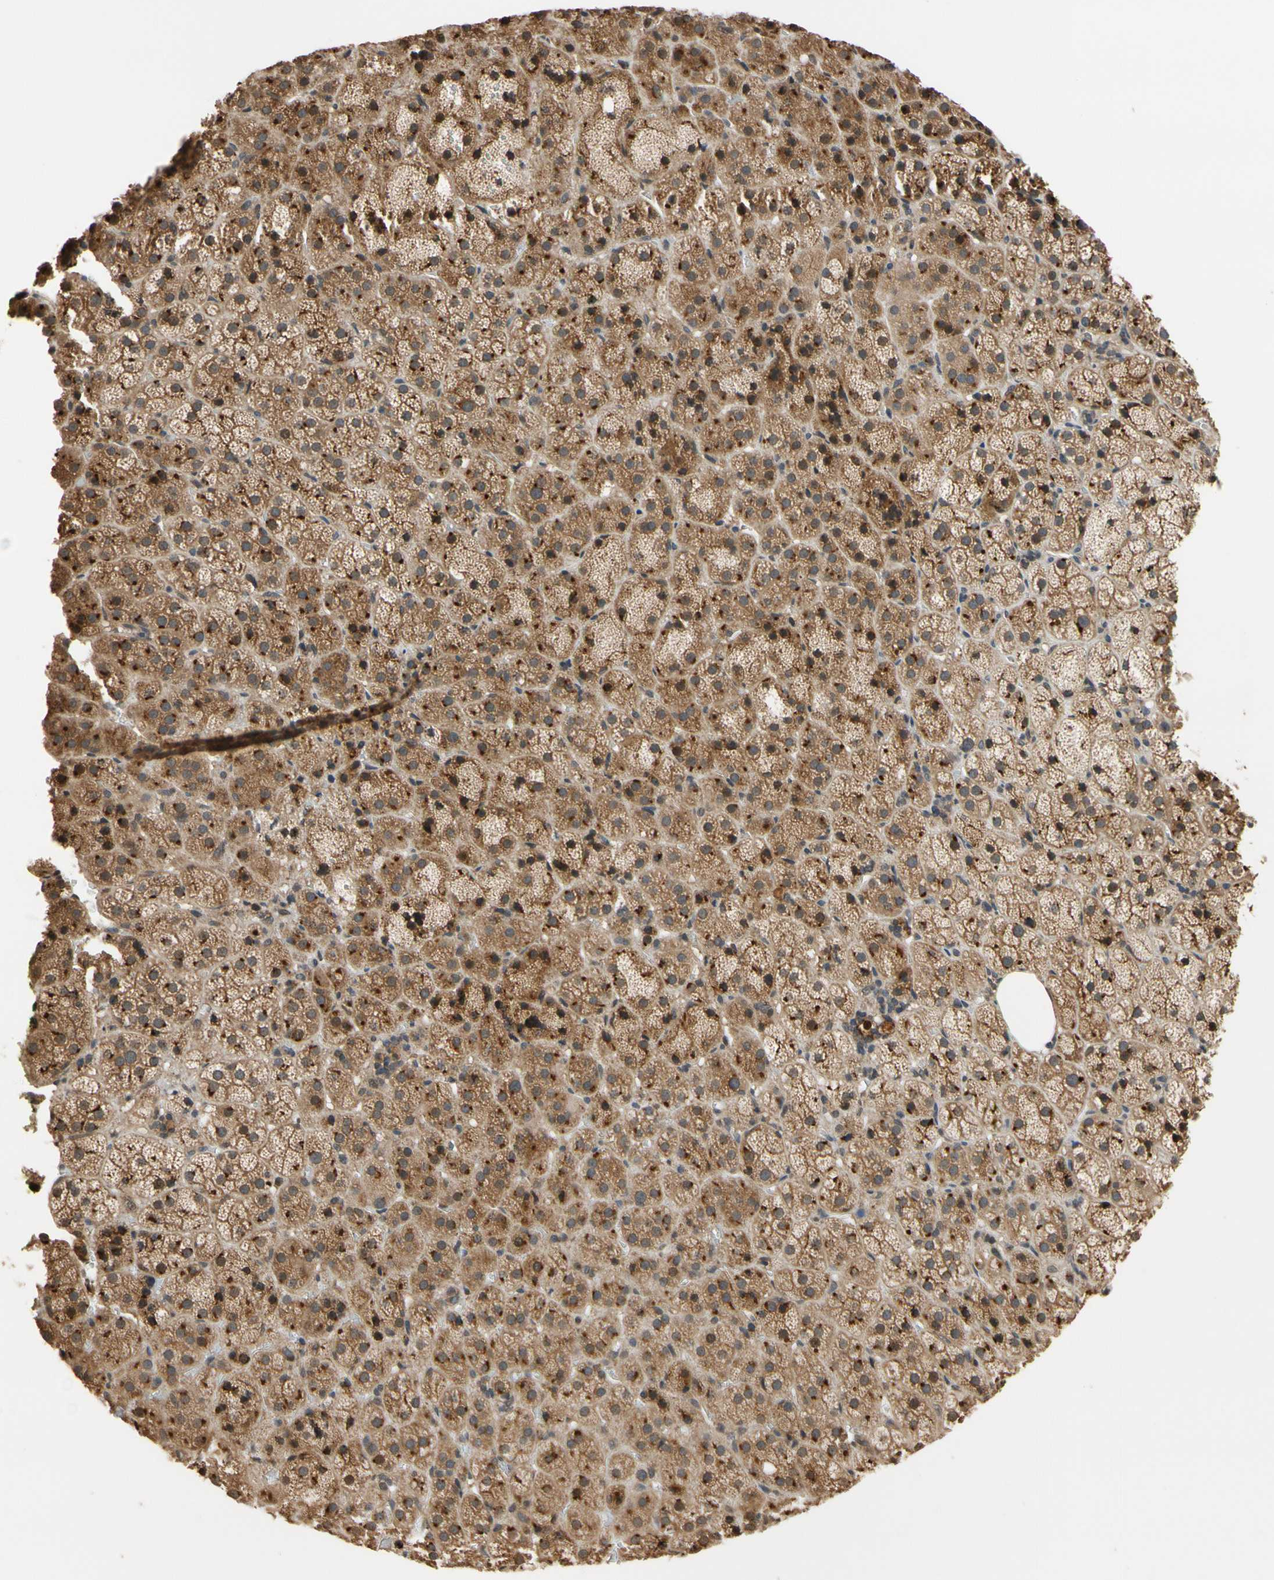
{"staining": {"intensity": "strong", "quantity": ">75%", "location": "cytoplasmic/membranous"}, "tissue": "adrenal gland", "cell_type": "Glandular cells", "image_type": "normal", "snomed": [{"axis": "morphology", "description": "Normal tissue, NOS"}, {"axis": "topography", "description": "Adrenal gland"}], "caption": "This photomicrograph displays benign adrenal gland stained with immunohistochemistry to label a protein in brown. The cytoplasmic/membranous of glandular cells show strong positivity for the protein. Nuclei are counter-stained blue.", "gene": "TMEM230", "patient": {"sex": "female", "age": 57}}